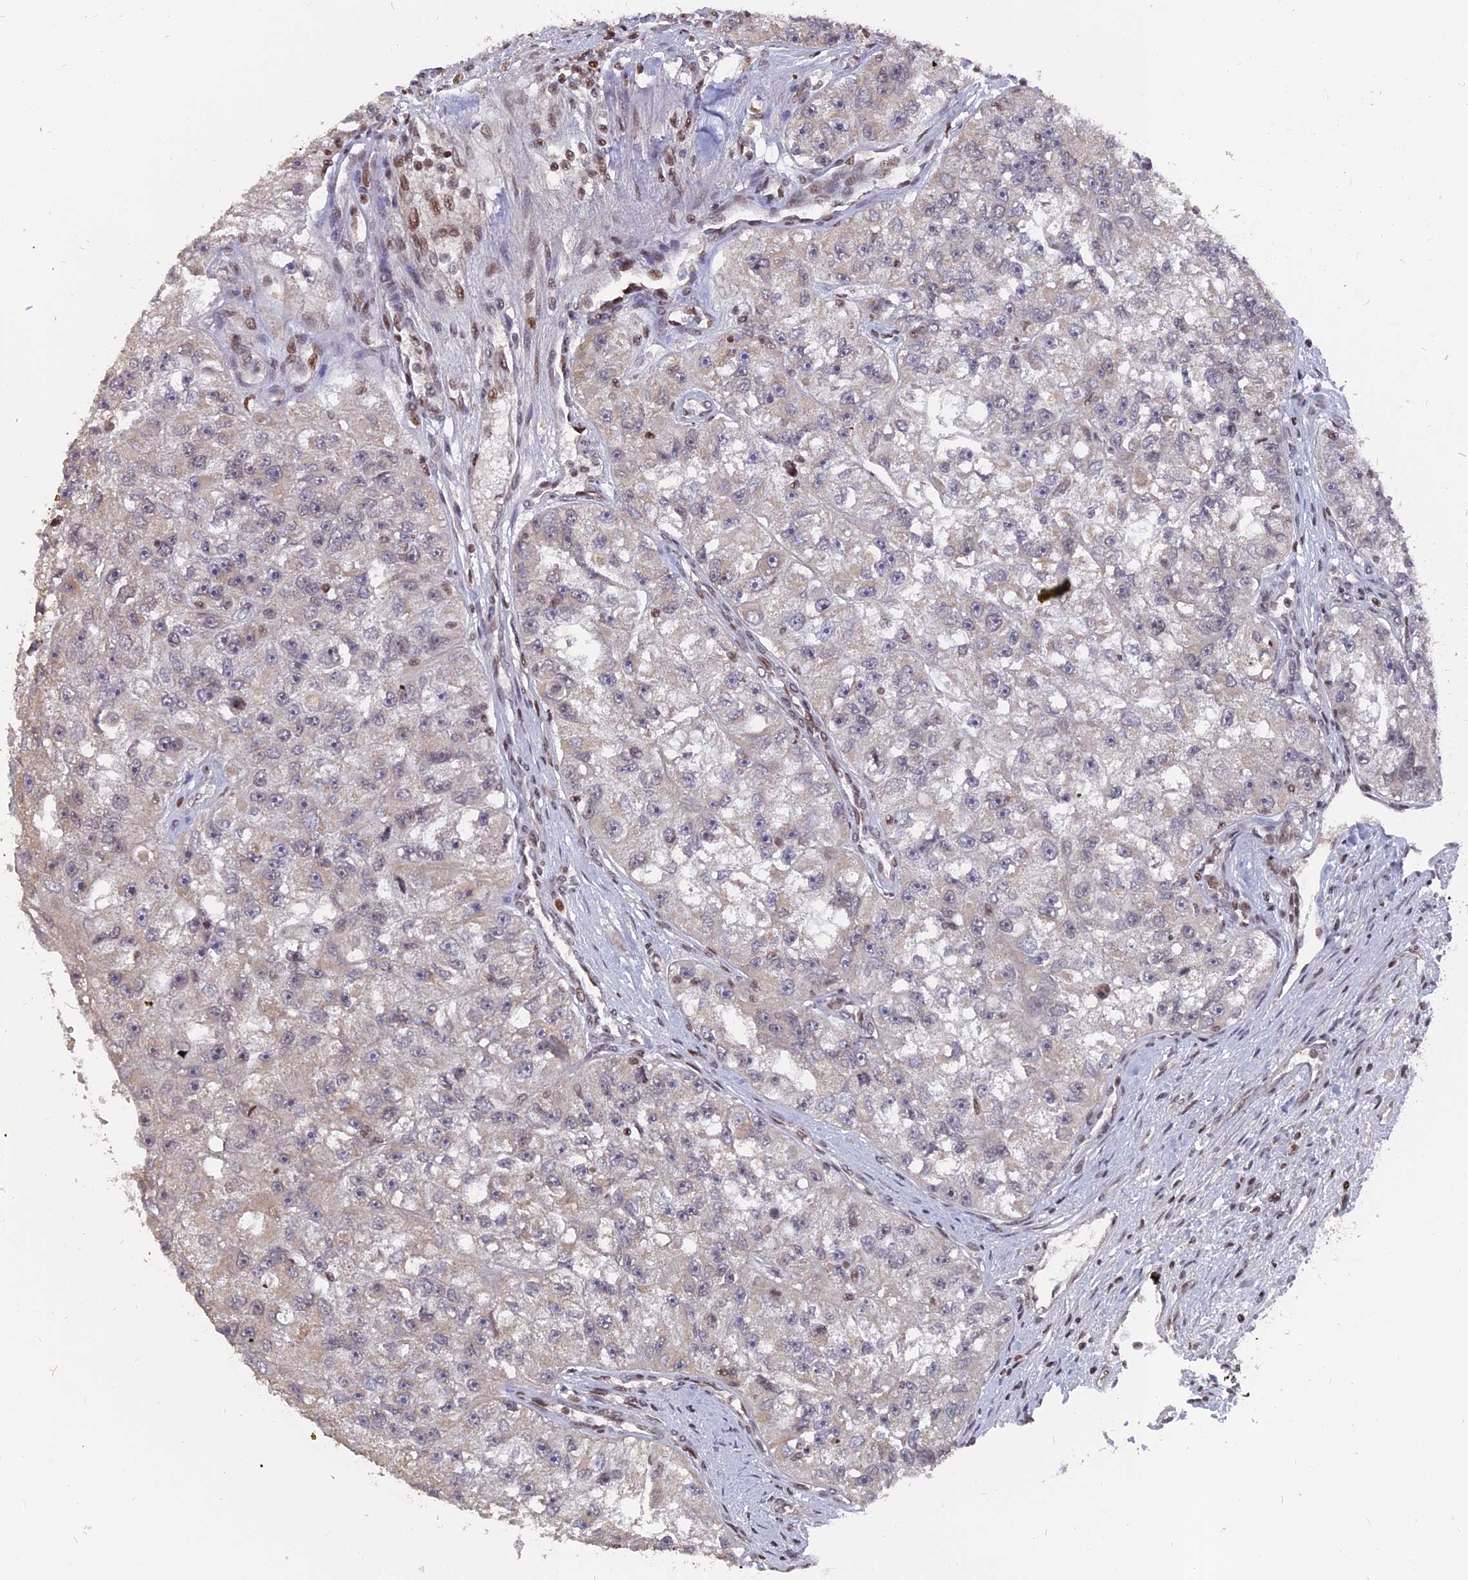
{"staining": {"intensity": "negative", "quantity": "none", "location": "none"}, "tissue": "renal cancer", "cell_type": "Tumor cells", "image_type": "cancer", "snomed": [{"axis": "morphology", "description": "Adenocarcinoma, NOS"}, {"axis": "topography", "description": "Kidney"}], "caption": "This is an immunohistochemistry photomicrograph of renal cancer (adenocarcinoma). There is no expression in tumor cells.", "gene": "NR1H3", "patient": {"sex": "male", "age": 63}}